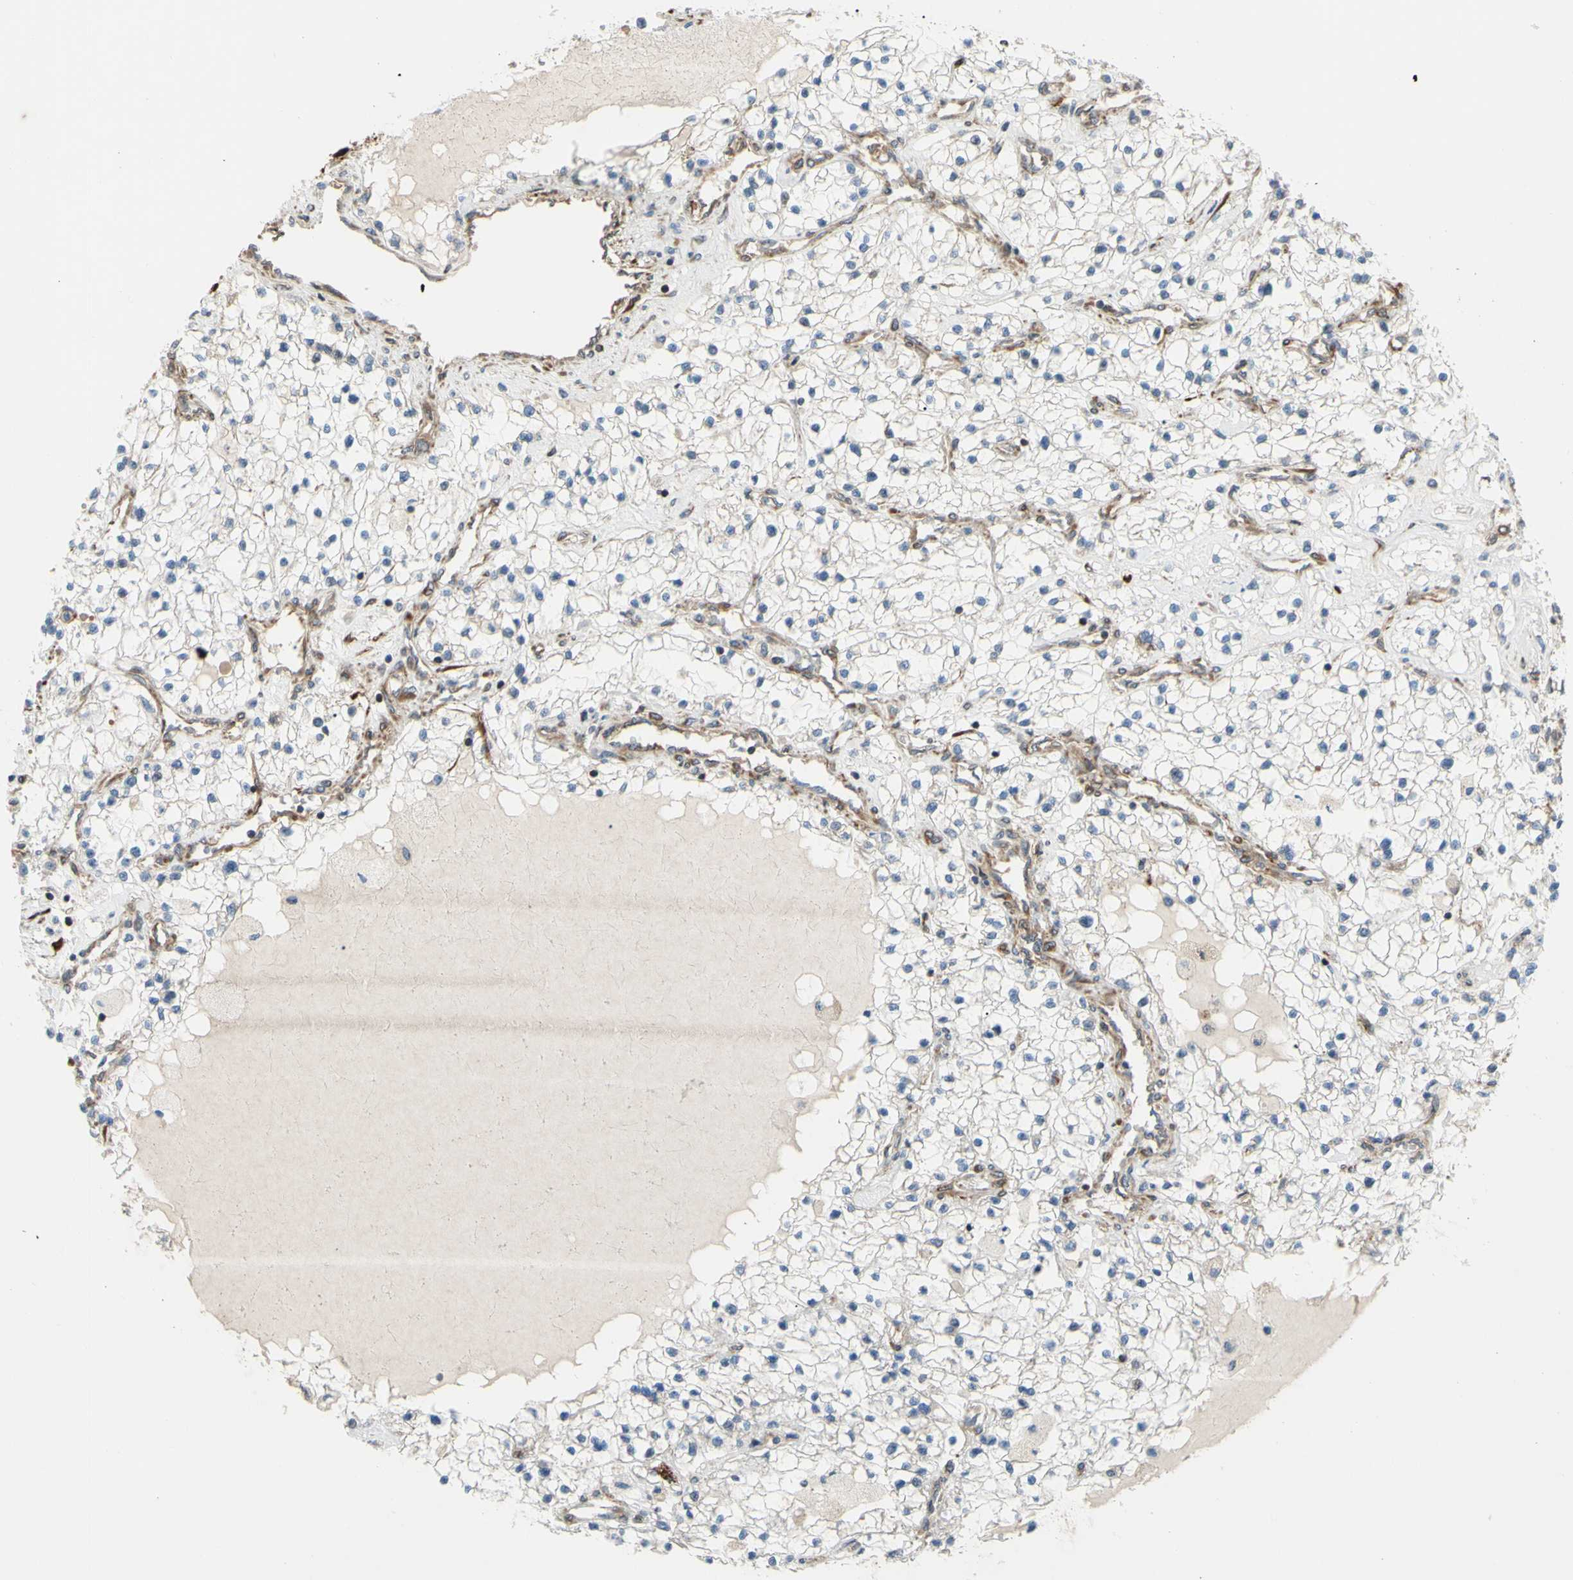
{"staining": {"intensity": "negative", "quantity": "none", "location": "none"}, "tissue": "renal cancer", "cell_type": "Tumor cells", "image_type": "cancer", "snomed": [{"axis": "morphology", "description": "Adenocarcinoma, NOS"}, {"axis": "topography", "description": "Kidney"}], "caption": "This is an IHC photomicrograph of renal adenocarcinoma. There is no staining in tumor cells.", "gene": "PRAF2", "patient": {"sex": "male", "age": 68}}